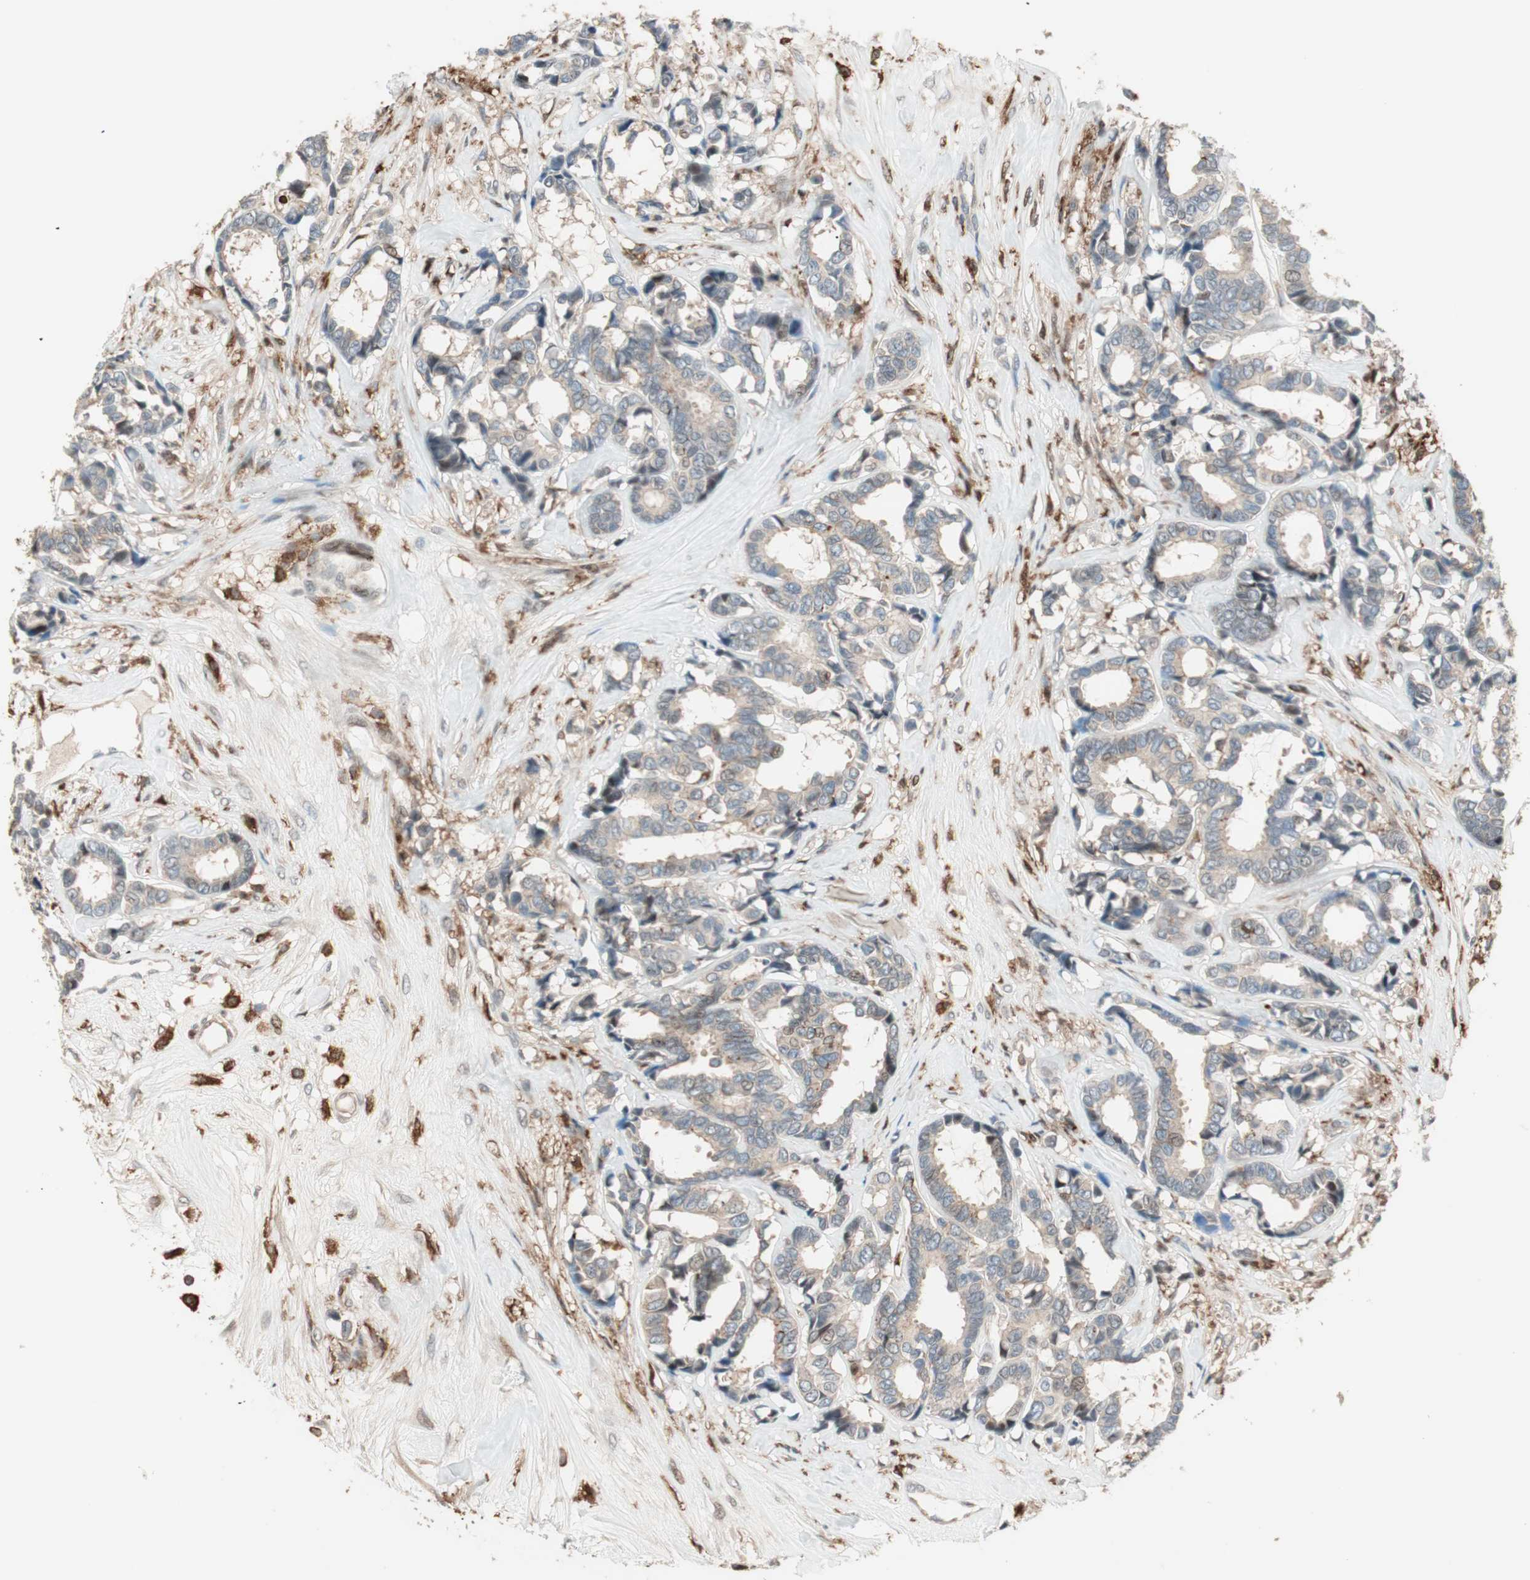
{"staining": {"intensity": "weak", "quantity": "25%-75%", "location": "cytoplasmic/membranous"}, "tissue": "breast cancer", "cell_type": "Tumor cells", "image_type": "cancer", "snomed": [{"axis": "morphology", "description": "Duct carcinoma"}, {"axis": "topography", "description": "Breast"}], "caption": "Breast cancer (invasive ductal carcinoma) was stained to show a protein in brown. There is low levels of weak cytoplasmic/membranous expression in about 25%-75% of tumor cells.", "gene": "BIN1", "patient": {"sex": "female", "age": 87}}